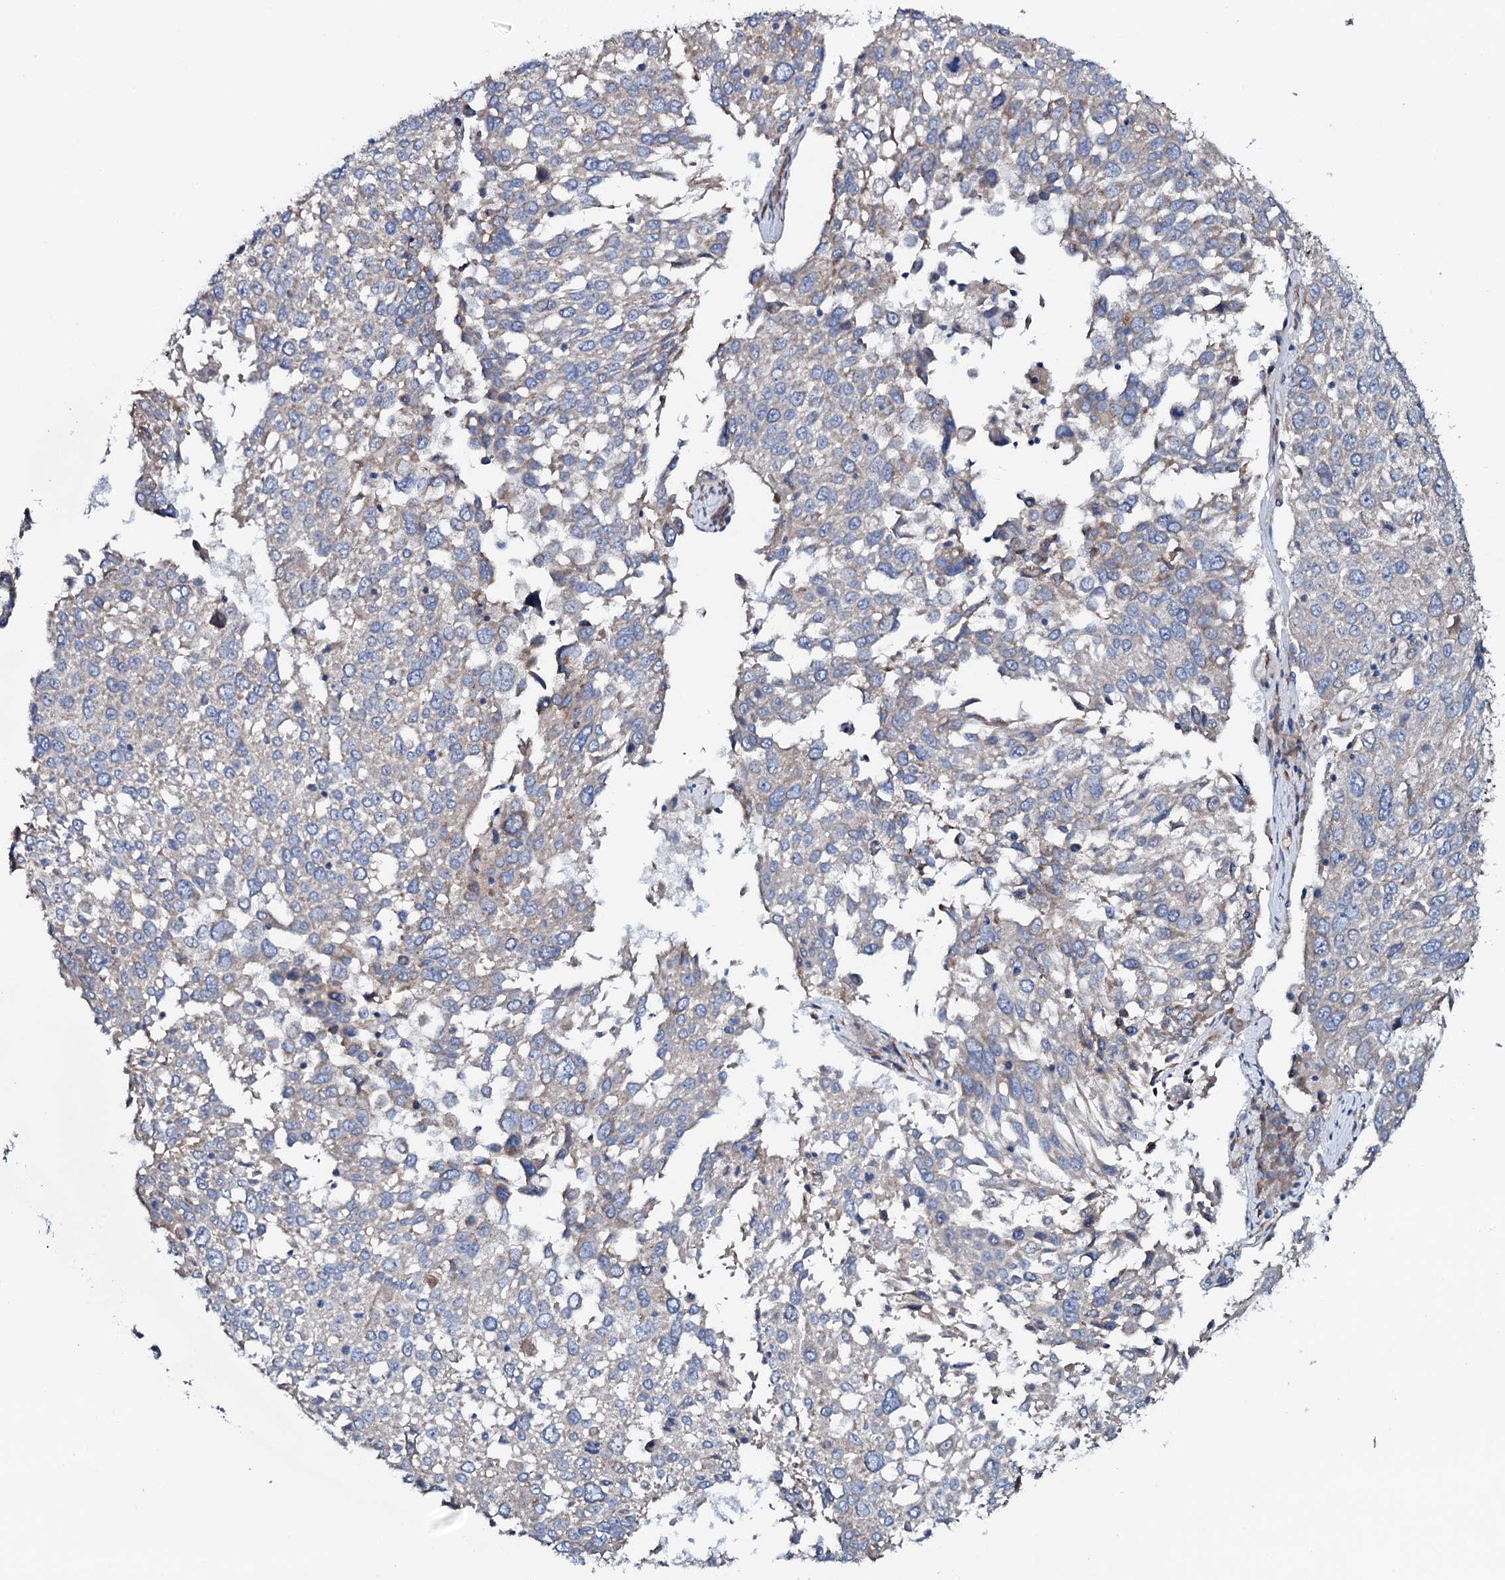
{"staining": {"intensity": "weak", "quantity": "<25%", "location": "cytoplasmic/membranous"}, "tissue": "lung cancer", "cell_type": "Tumor cells", "image_type": "cancer", "snomed": [{"axis": "morphology", "description": "Squamous cell carcinoma, NOS"}, {"axis": "topography", "description": "Lung"}], "caption": "An image of human lung squamous cell carcinoma is negative for staining in tumor cells.", "gene": "STARD13", "patient": {"sex": "male", "age": 65}}